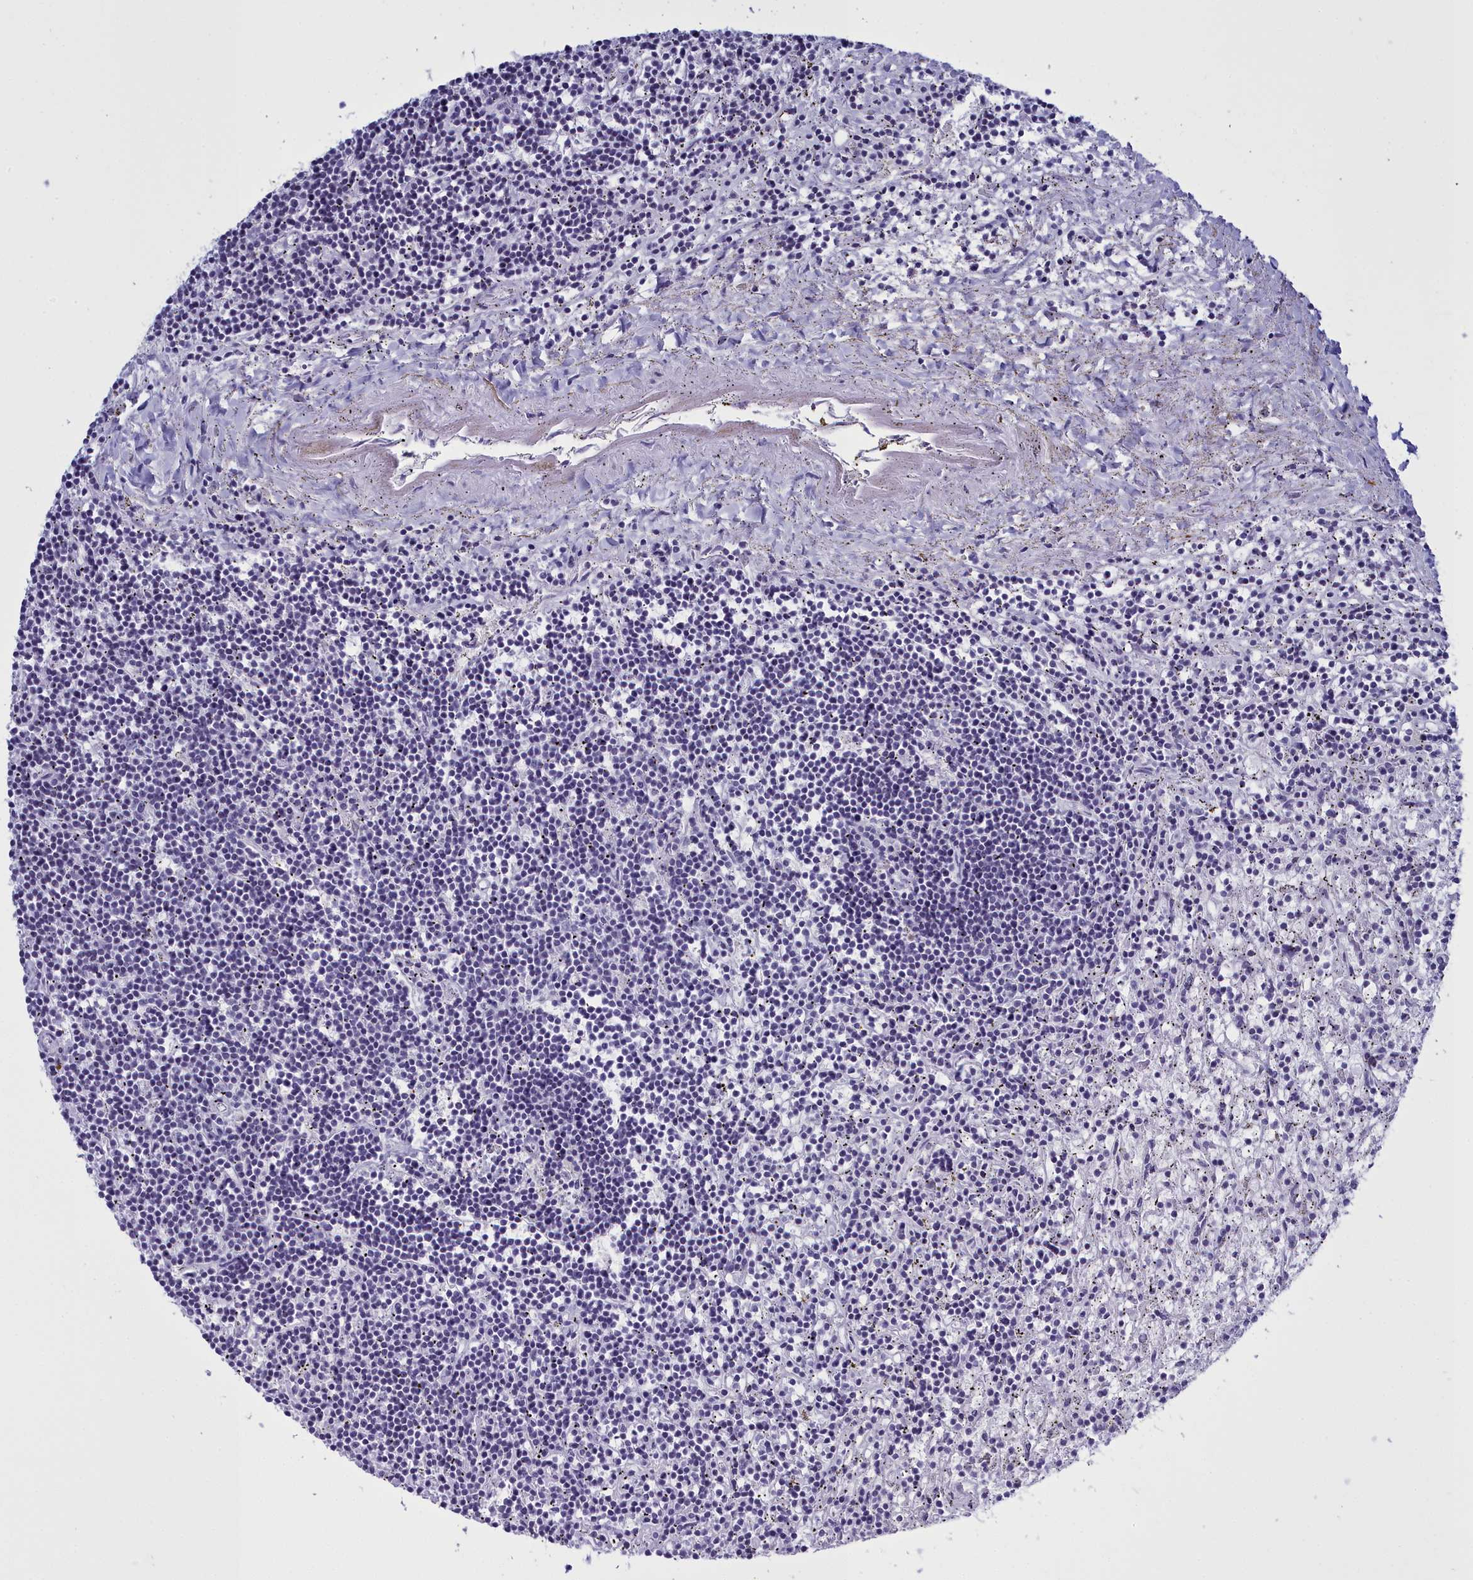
{"staining": {"intensity": "negative", "quantity": "none", "location": "none"}, "tissue": "lymphoma", "cell_type": "Tumor cells", "image_type": "cancer", "snomed": [{"axis": "morphology", "description": "Malignant lymphoma, non-Hodgkin's type, Low grade"}, {"axis": "topography", "description": "Spleen"}], "caption": "This is an immunohistochemistry (IHC) image of human lymphoma. There is no positivity in tumor cells.", "gene": "MAP6", "patient": {"sex": "male", "age": 76}}